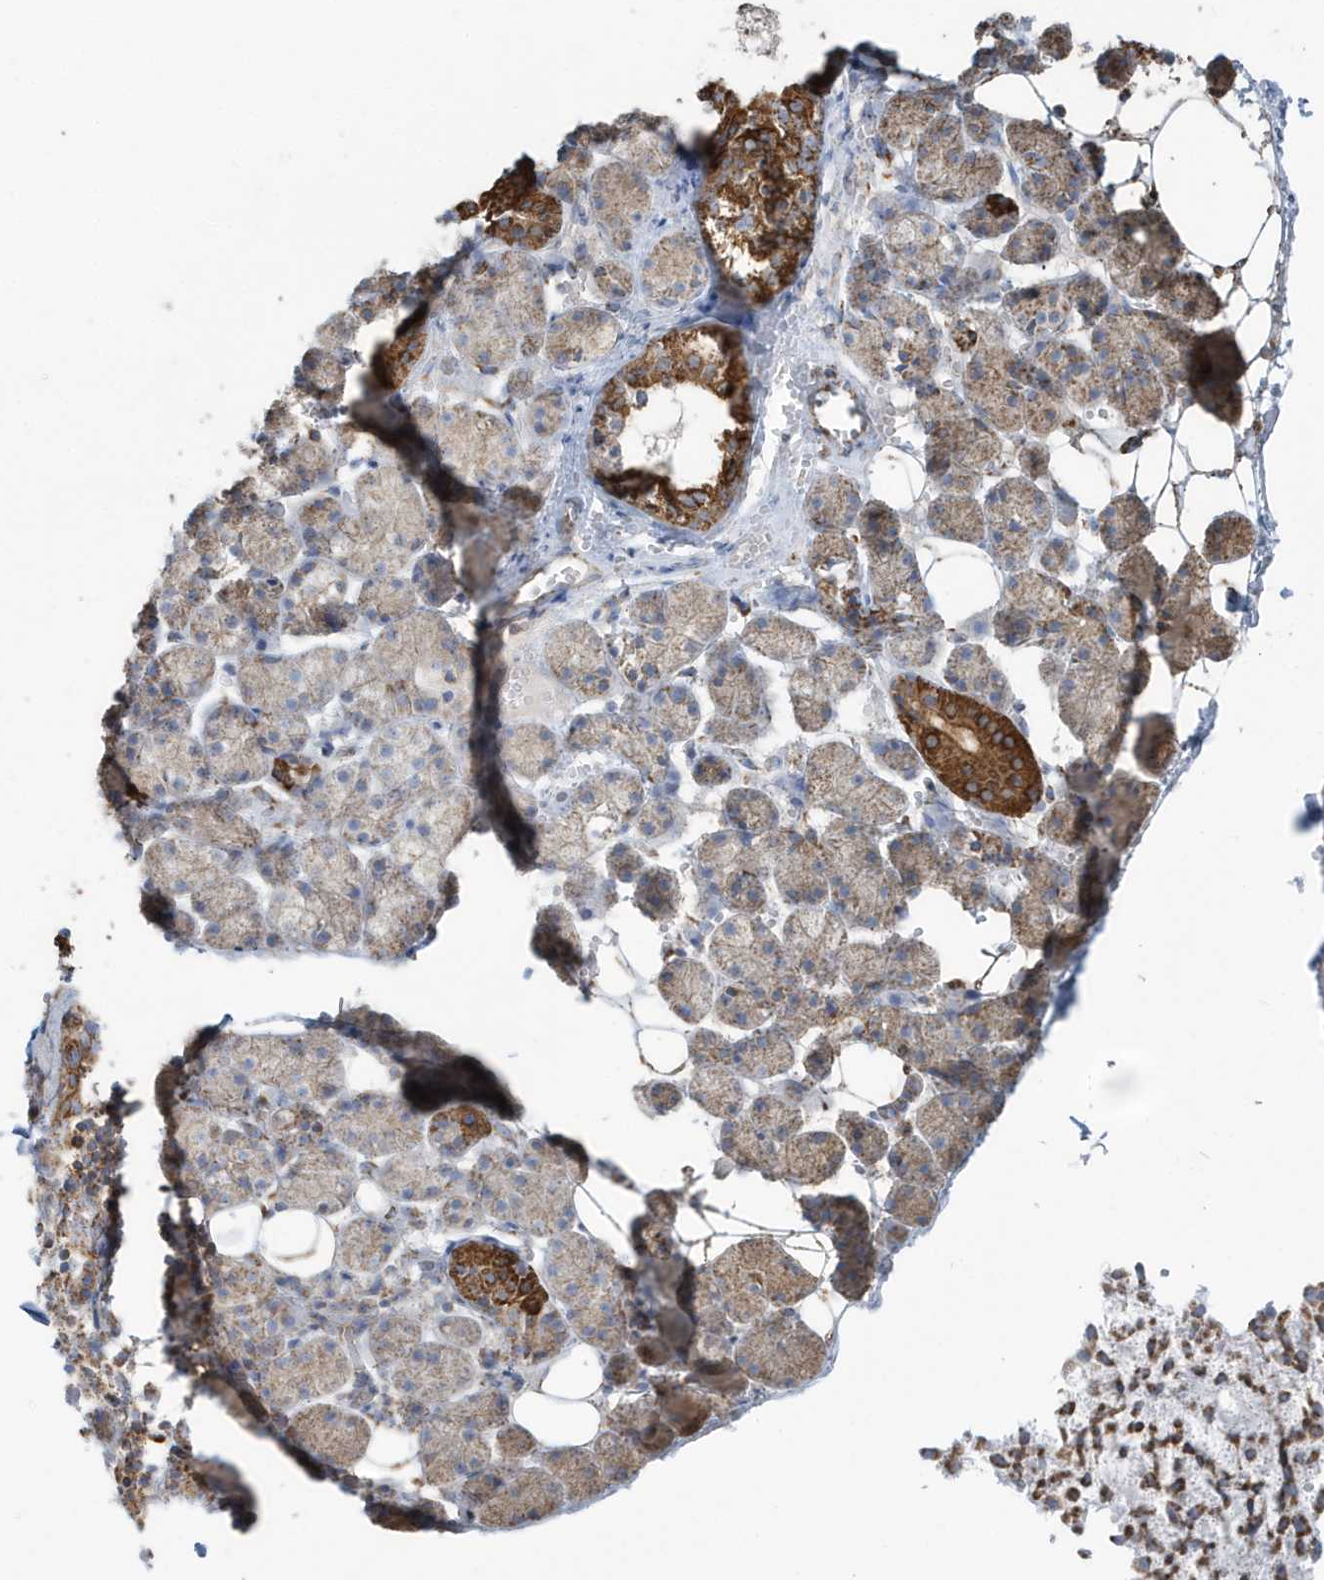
{"staining": {"intensity": "strong", "quantity": "25%-75%", "location": "cytoplasmic/membranous"}, "tissue": "salivary gland", "cell_type": "Glandular cells", "image_type": "normal", "snomed": [{"axis": "morphology", "description": "Normal tissue, NOS"}, {"axis": "topography", "description": "Salivary gland"}], "caption": "Glandular cells exhibit high levels of strong cytoplasmic/membranous positivity in approximately 25%-75% of cells in normal salivary gland.", "gene": "RAB11FIP3", "patient": {"sex": "female", "age": 33}}